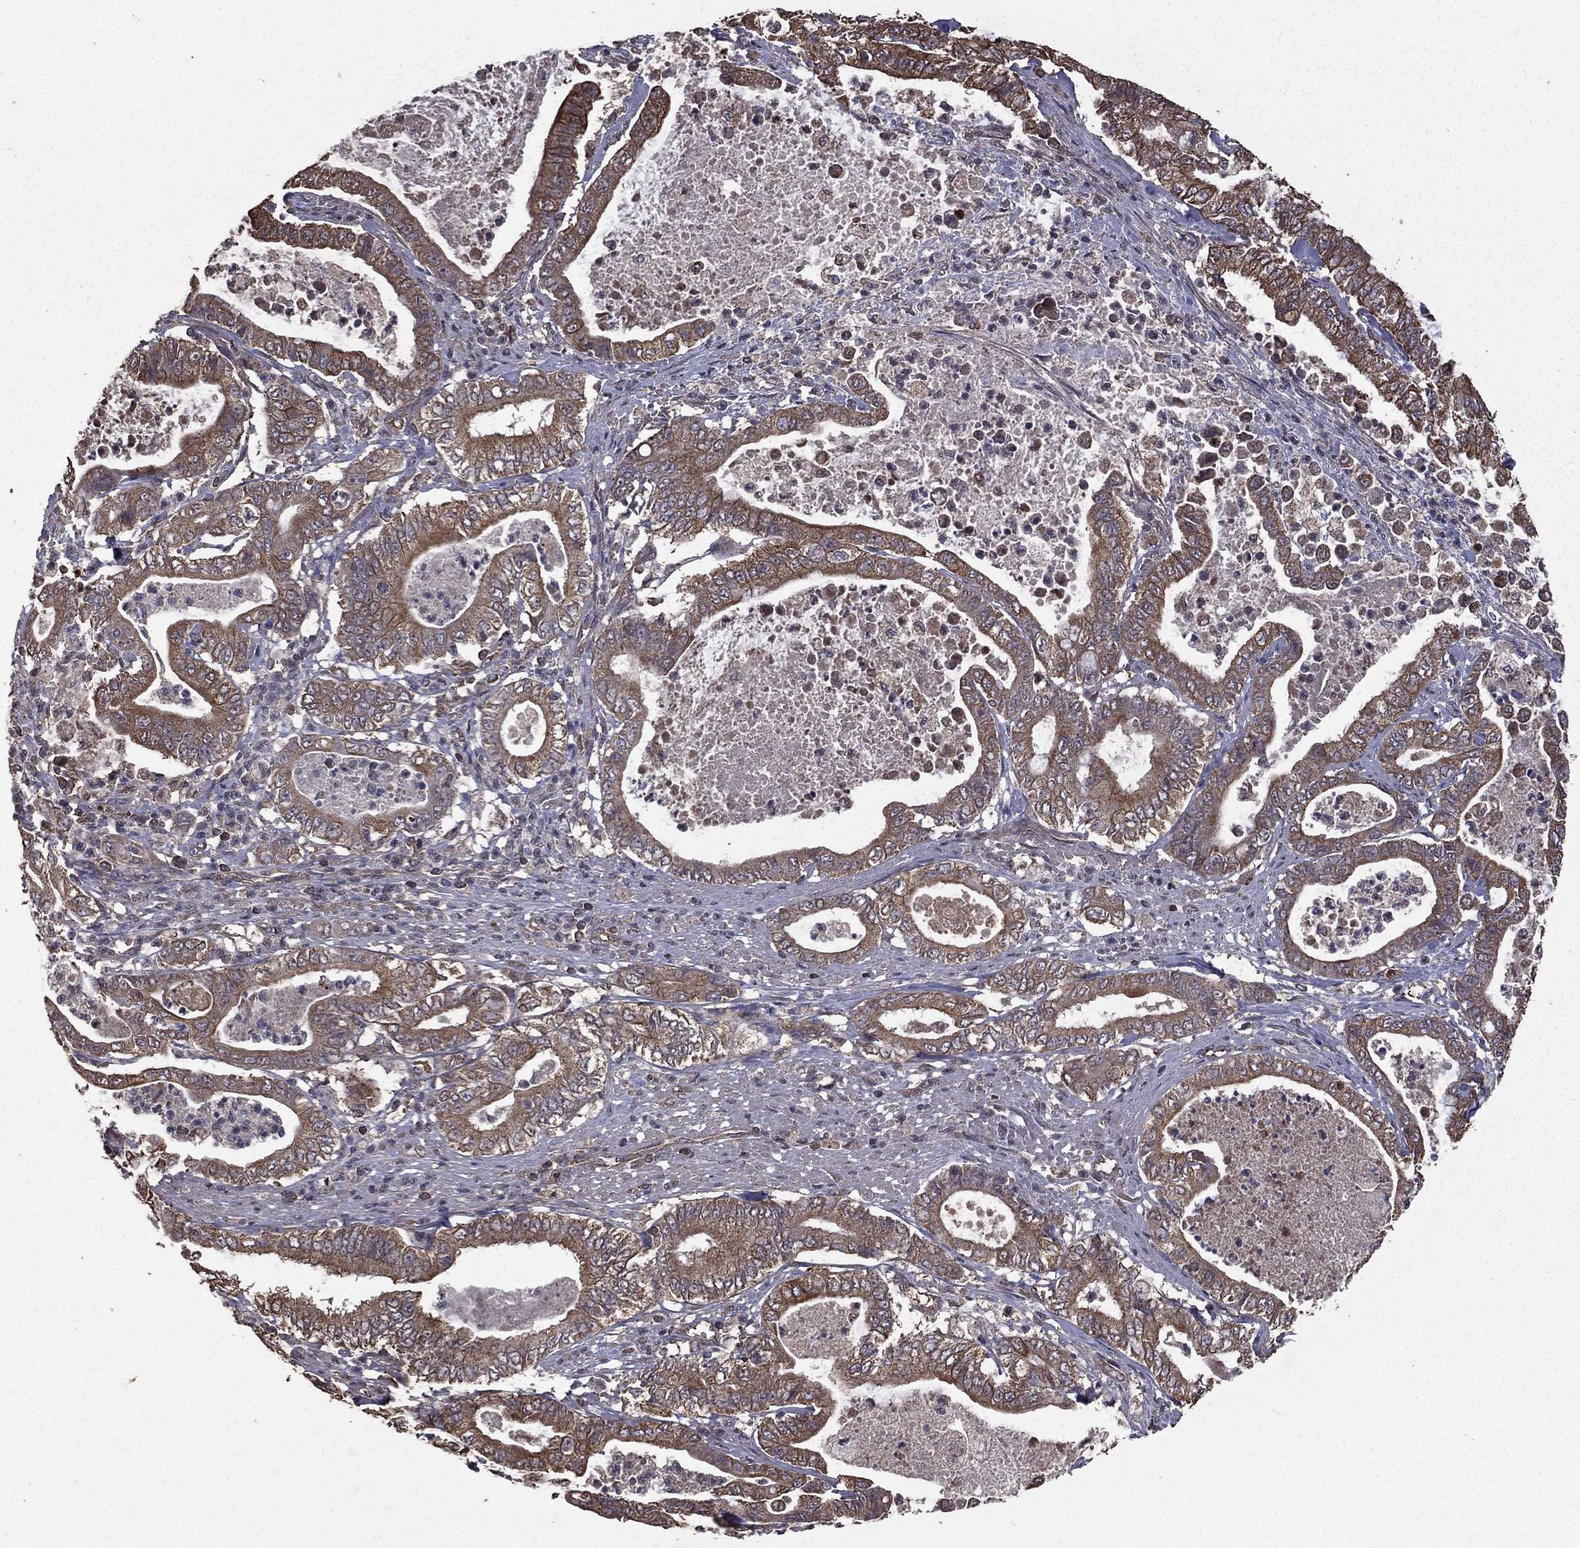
{"staining": {"intensity": "weak", "quantity": ">75%", "location": "cytoplasmic/membranous"}, "tissue": "pancreatic cancer", "cell_type": "Tumor cells", "image_type": "cancer", "snomed": [{"axis": "morphology", "description": "Adenocarcinoma, NOS"}, {"axis": "topography", "description": "Pancreas"}], "caption": "Immunohistochemical staining of pancreatic cancer (adenocarcinoma) reveals low levels of weak cytoplasmic/membranous staining in approximately >75% of tumor cells.", "gene": "BIRC6", "patient": {"sex": "male", "age": 71}}